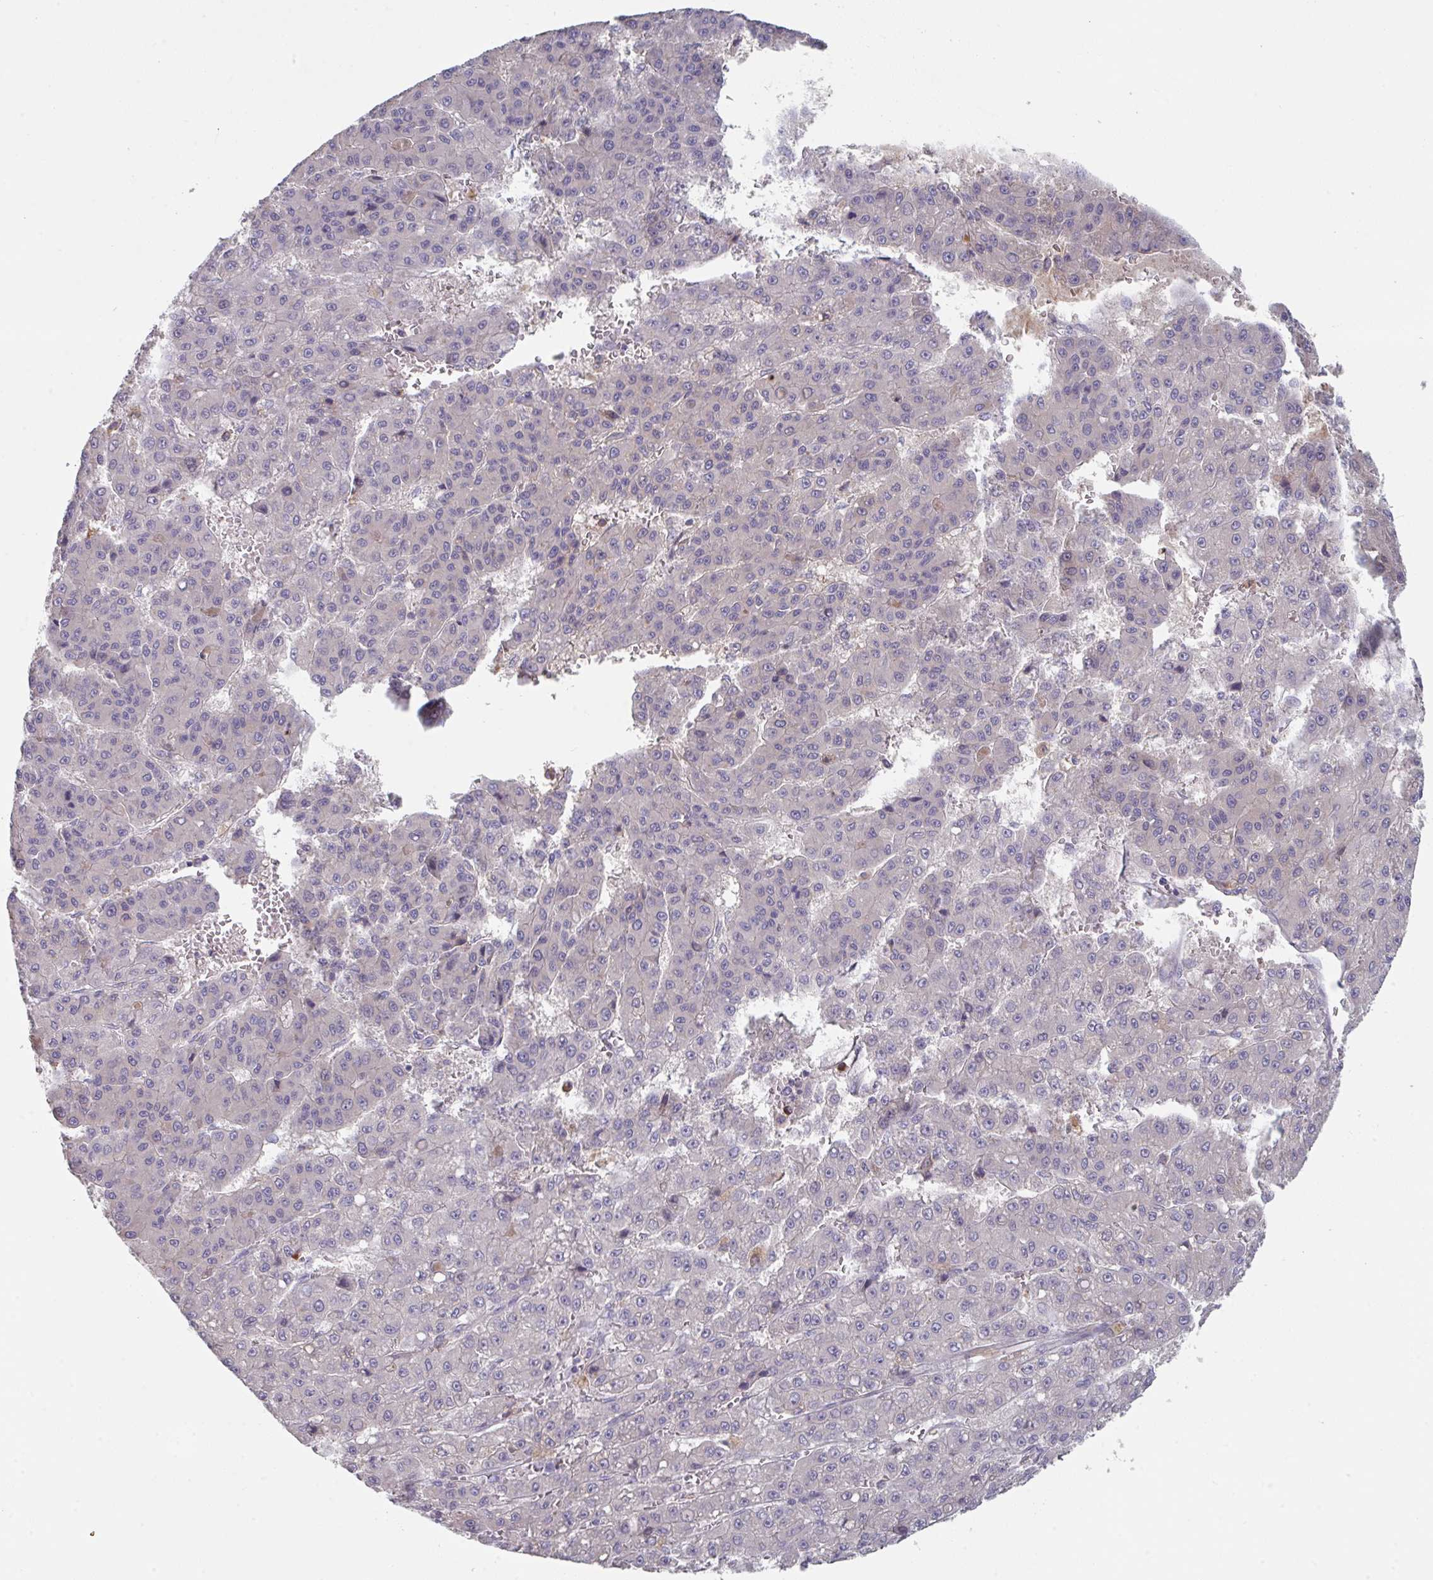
{"staining": {"intensity": "negative", "quantity": "none", "location": "none"}, "tissue": "liver cancer", "cell_type": "Tumor cells", "image_type": "cancer", "snomed": [{"axis": "morphology", "description": "Carcinoma, Hepatocellular, NOS"}, {"axis": "topography", "description": "Liver"}], "caption": "High magnification brightfield microscopy of liver cancer stained with DAB (3,3'-diaminobenzidine) (brown) and counterstained with hematoxylin (blue): tumor cells show no significant staining. The staining was performed using DAB to visualize the protein expression in brown, while the nuclei were stained in blue with hematoxylin (Magnification: 20x).", "gene": "HGFAC", "patient": {"sex": "male", "age": 70}}